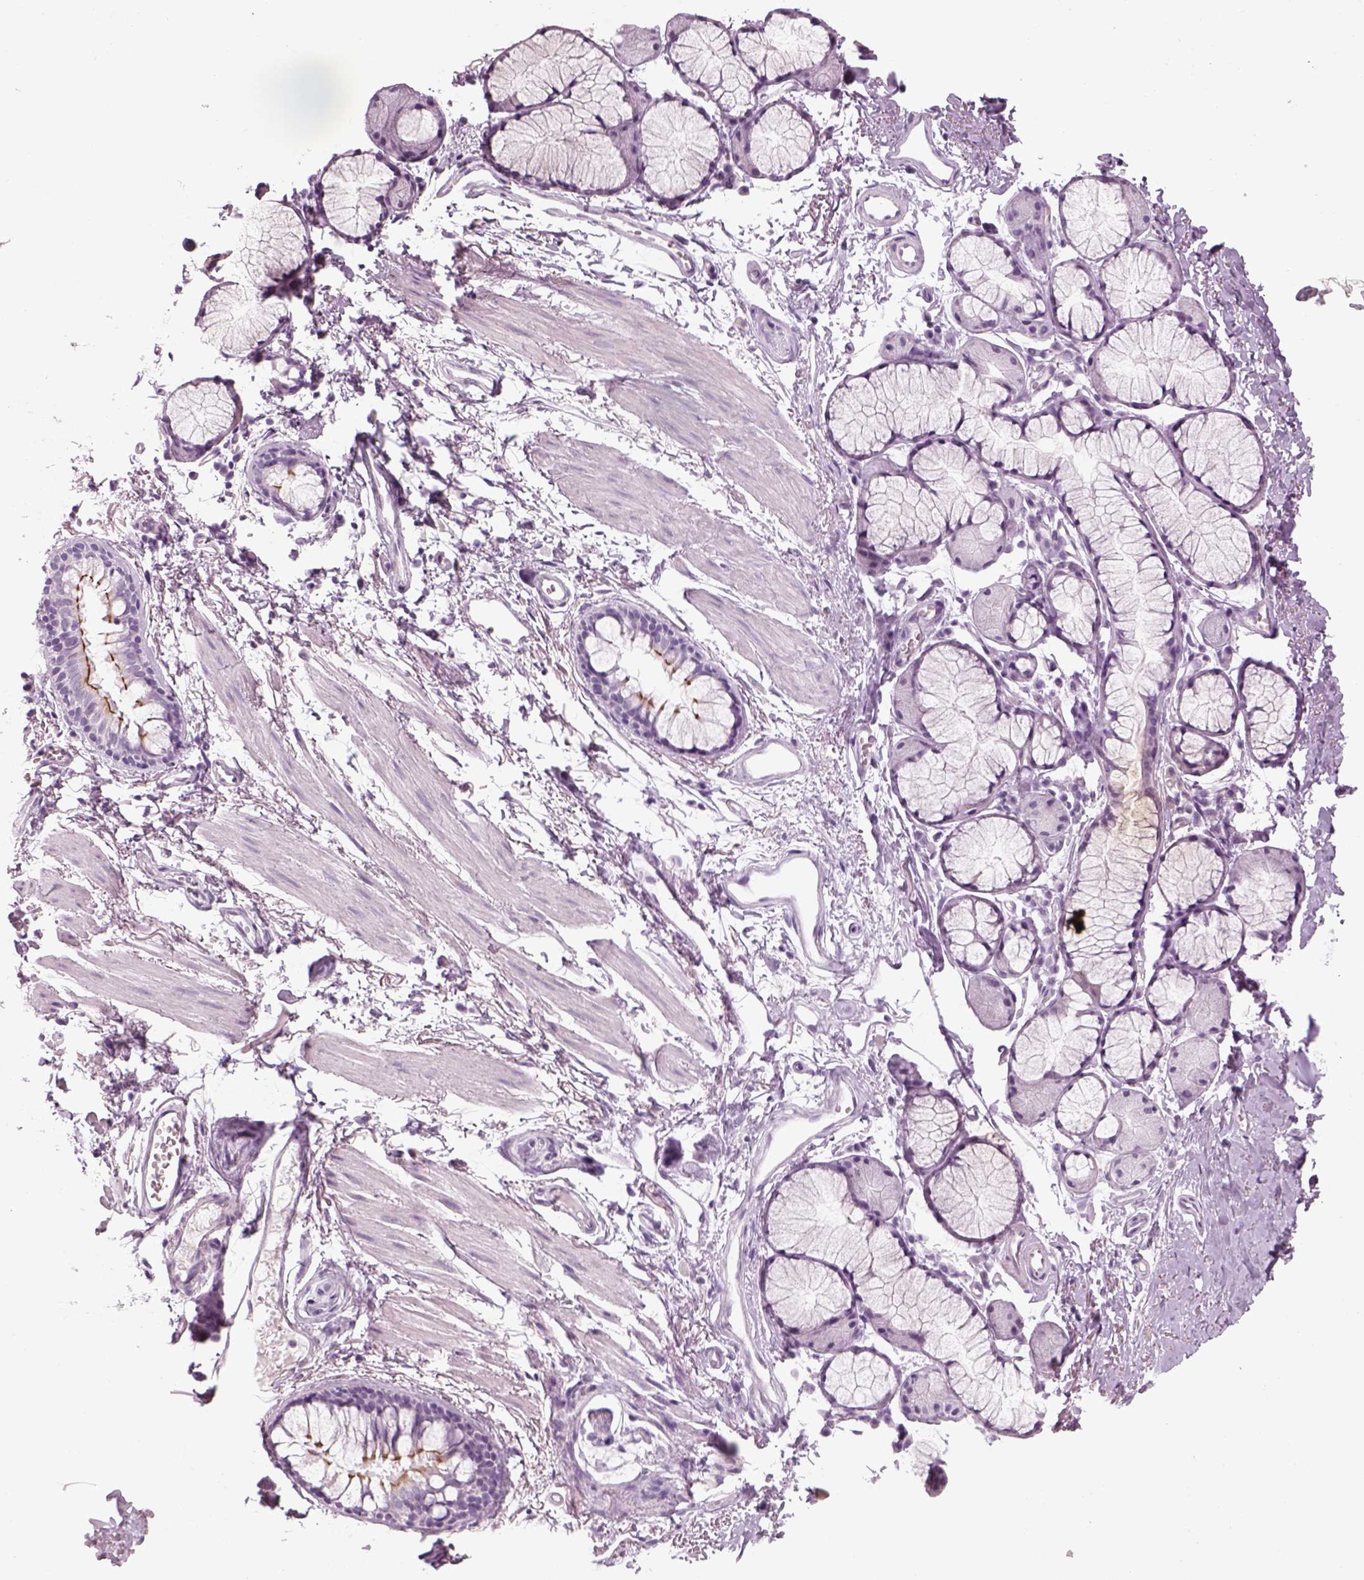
{"staining": {"intensity": "negative", "quantity": "none", "location": "none"}, "tissue": "adipose tissue", "cell_type": "Adipocytes", "image_type": "normal", "snomed": [{"axis": "morphology", "description": "Normal tissue, NOS"}, {"axis": "topography", "description": "Cartilage tissue"}, {"axis": "topography", "description": "Bronchus"}], "caption": "IHC of normal human adipose tissue exhibits no staining in adipocytes.", "gene": "GAS2L2", "patient": {"sex": "female", "age": 79}}